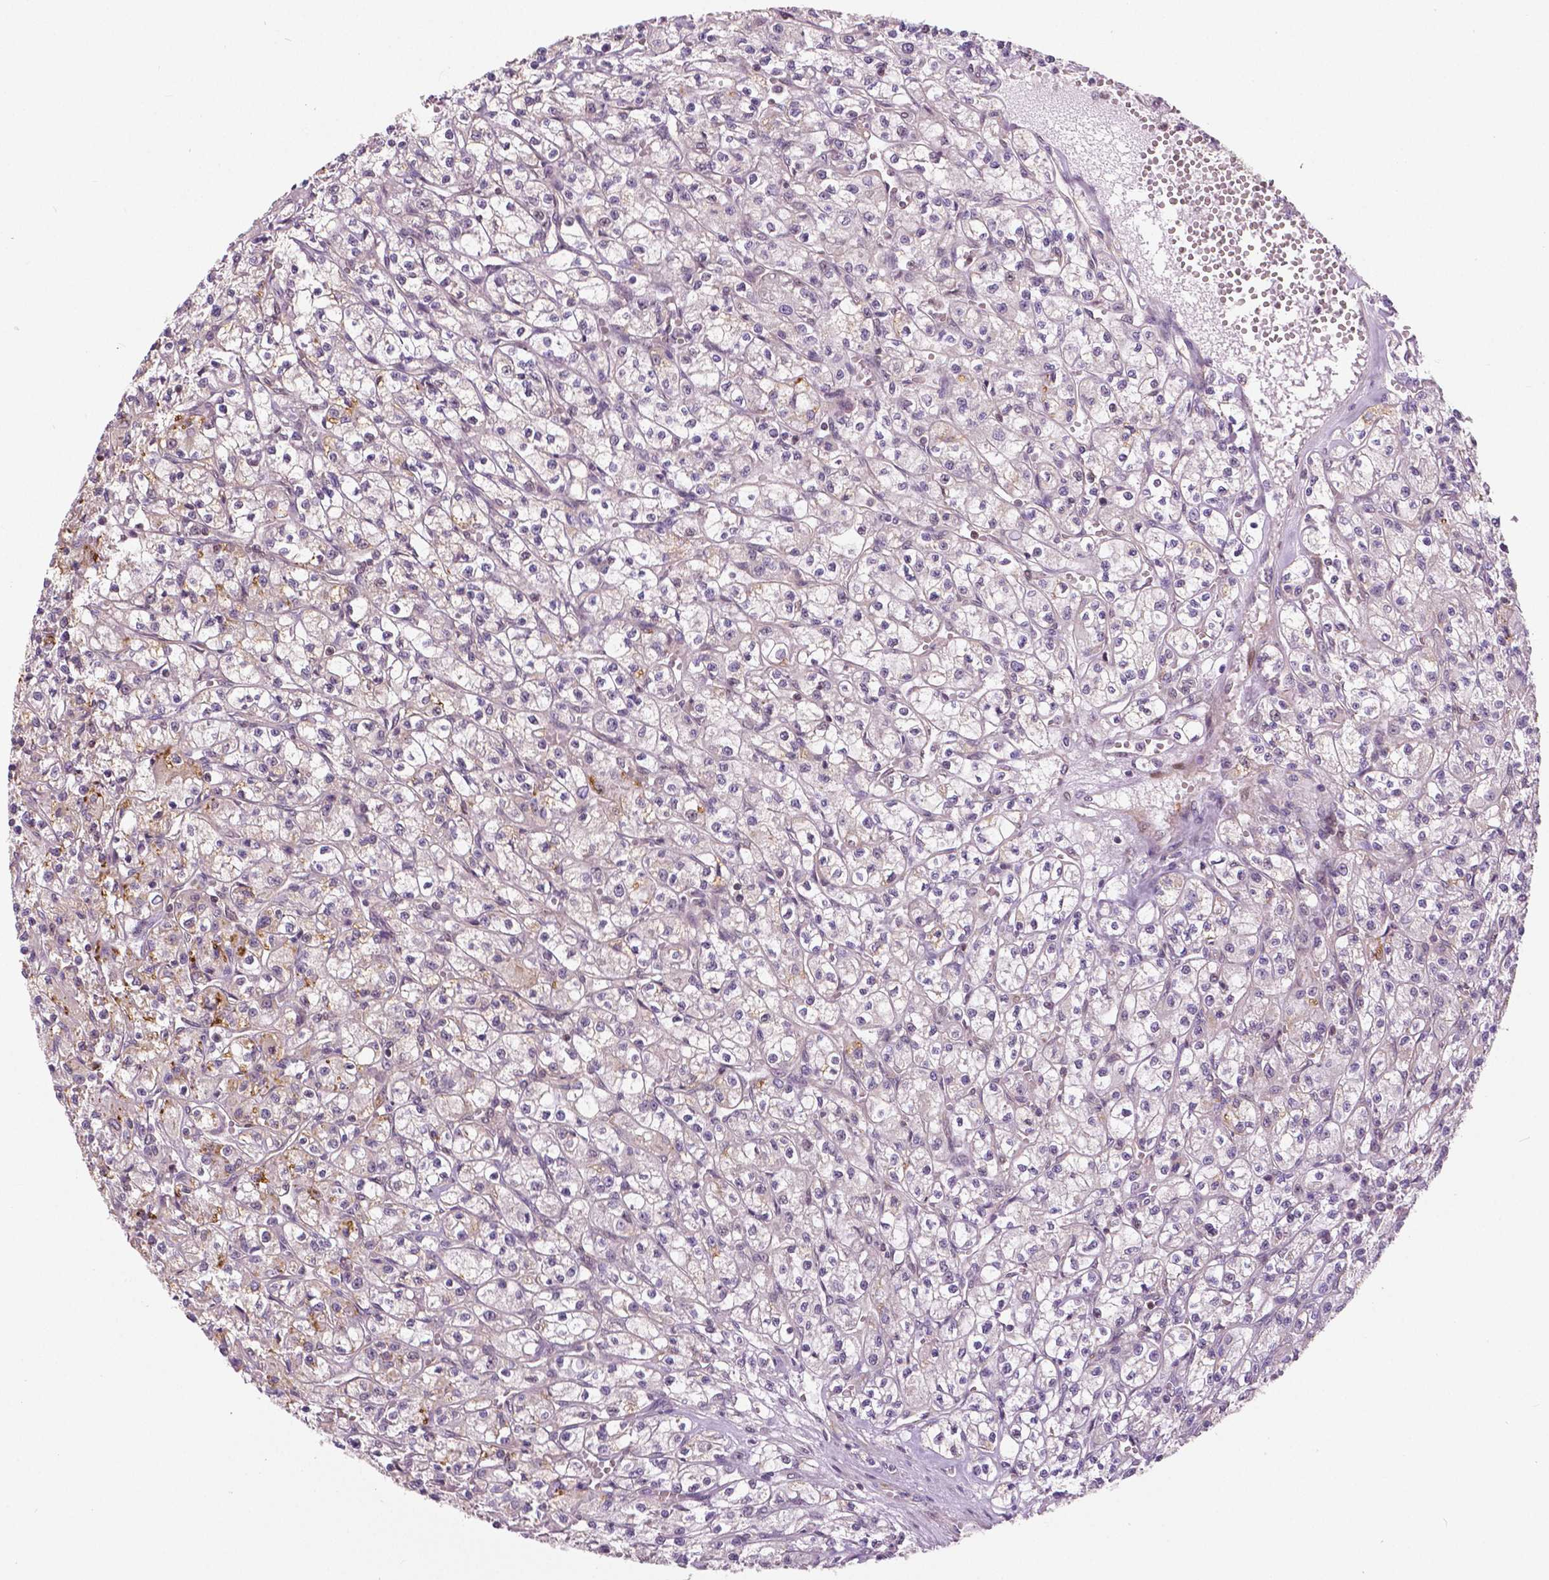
{"staining": {"intensity": "negative", "quantity": "none", "location": "none"}, "tissue": "renal cancer", "cell_type": "Tumor cells", "image_type": "cancer", "snomed": [{"axis": "morphology", "description": "Adenocarcinoma, NOS"}, {"axis": "topography", "description": "Kidney"}], "caption": "Adenocarcinoma (renal) was stained to show a protein in brown. There is no significant positivity in tumor cells.", "gene": "ANXA13", "patient": {"sex": "female", "age": 70}}